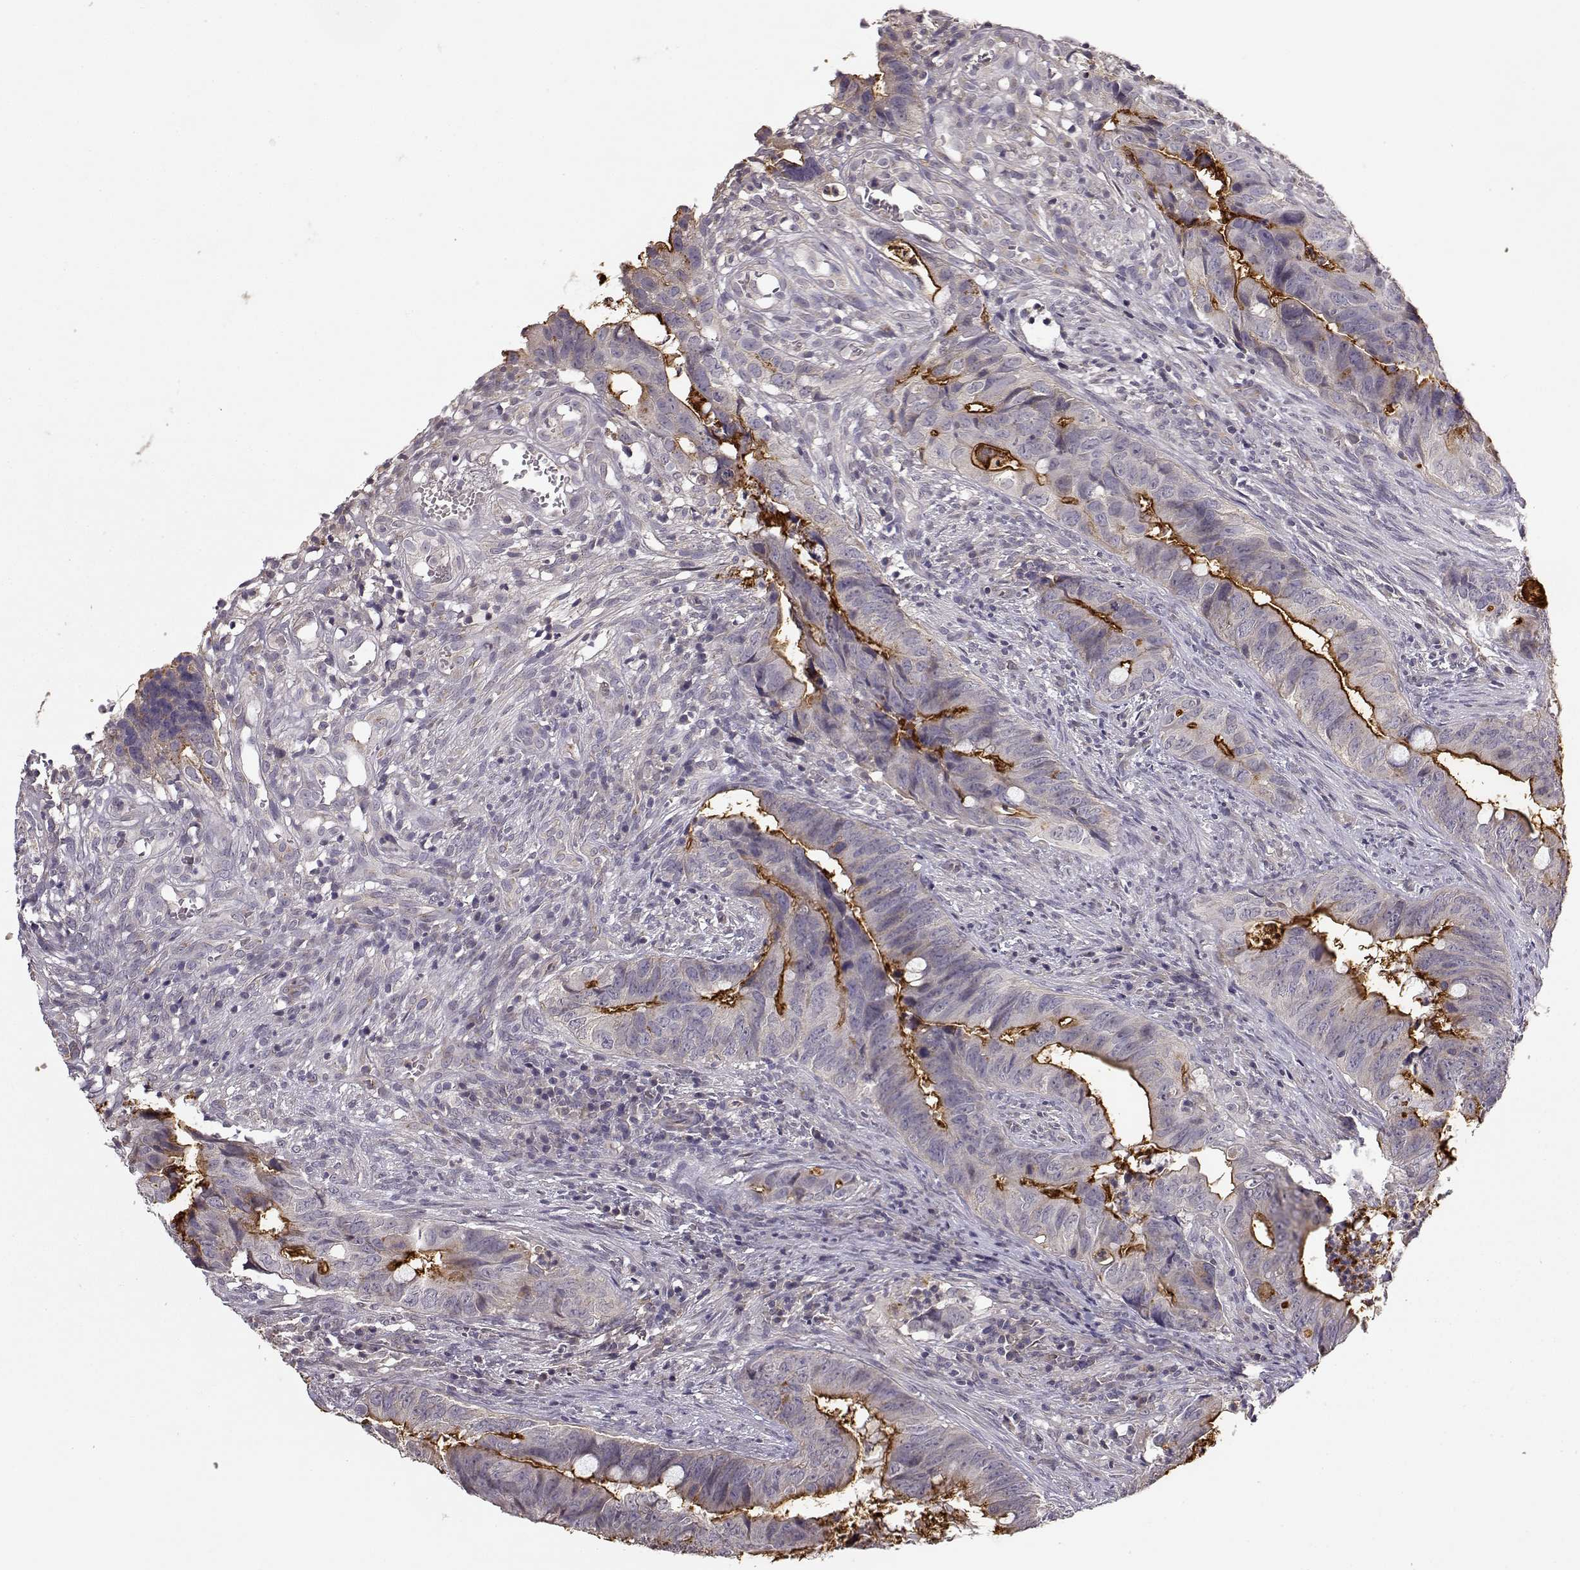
{"staining": {"intensity": "strong", "quantity": "<25%", "location": "cytoplasmic/membranous"}, "tissue": "colorectal cancer", "cell_type": "Tumor cells", "image_type": "cancer", "snomed": [{"axis": "morphology", "description": "Adenocarcinoma, NOS"}, {"axis": "topography", "description": "Colon"}], "caption": "This micrograph displays immunohistochemistry staining of human adenocarcinoma (colorectal), with medium strong cytoplasmic/membranous staining in about <25% of tumor cells.", "gene": "IFITM1", "patient": {"sex": "female", "age": 82}}